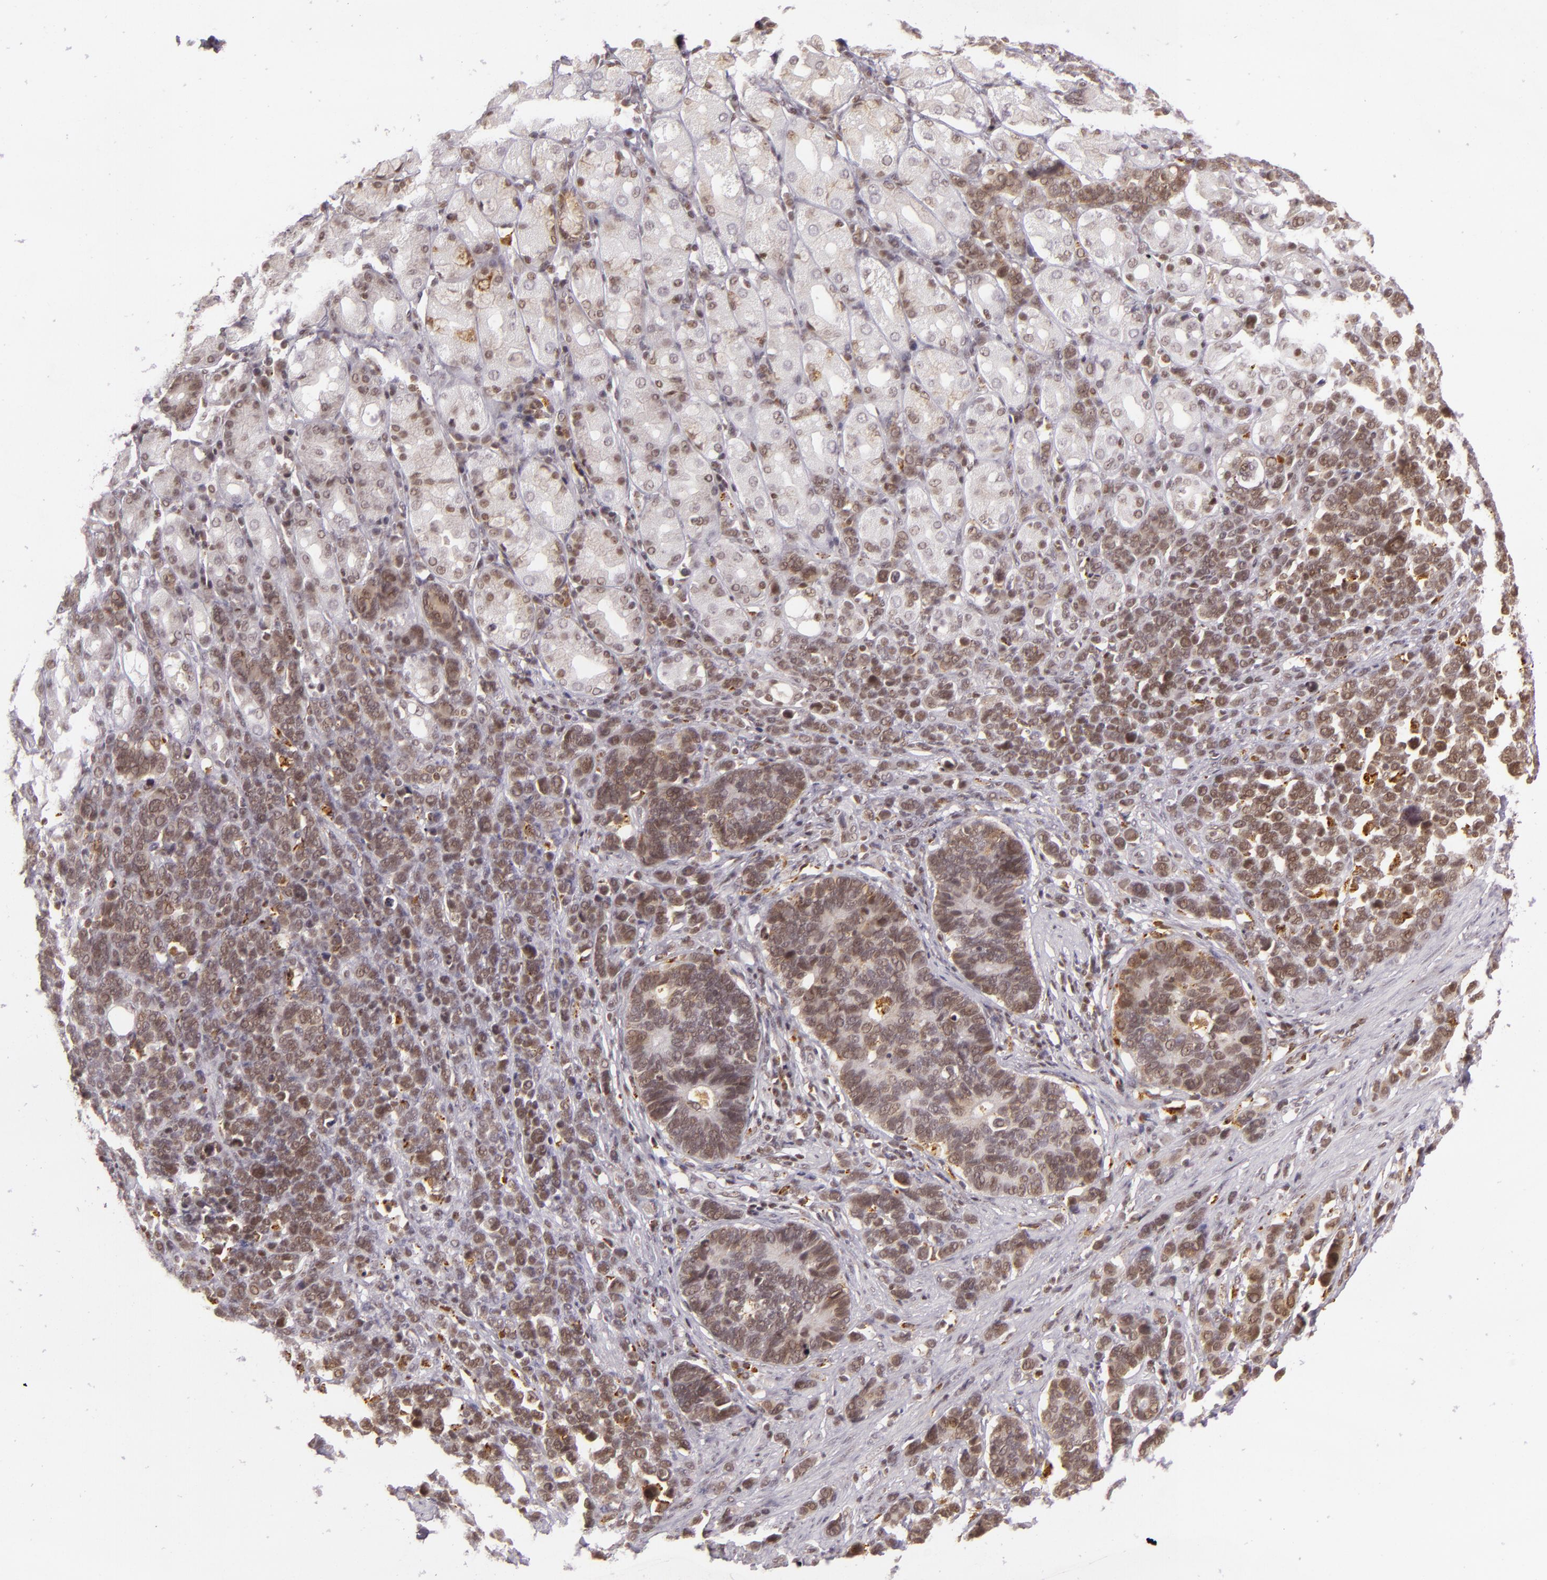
{"staining": {"intensity": "moderate", "quantity": ">75%", "location": "nuclear"}, "tissue": "stomach cancer", "cell_type": "Tumor cells", "image_type": "cancer", "snomed": [{"axis": "morphology", "description": "Adenocarcinoma, NOS"}, {"axis": "topography", "description": "Stomach, upper"}], "caption": "There is medium levels of moderate nuclear staining in tumor cells of stomach cancer, as demonstrated by immunohistochemical staining (brown color).", "gene": "ZFX", "patient": {"sex": "male", "age": 71}}